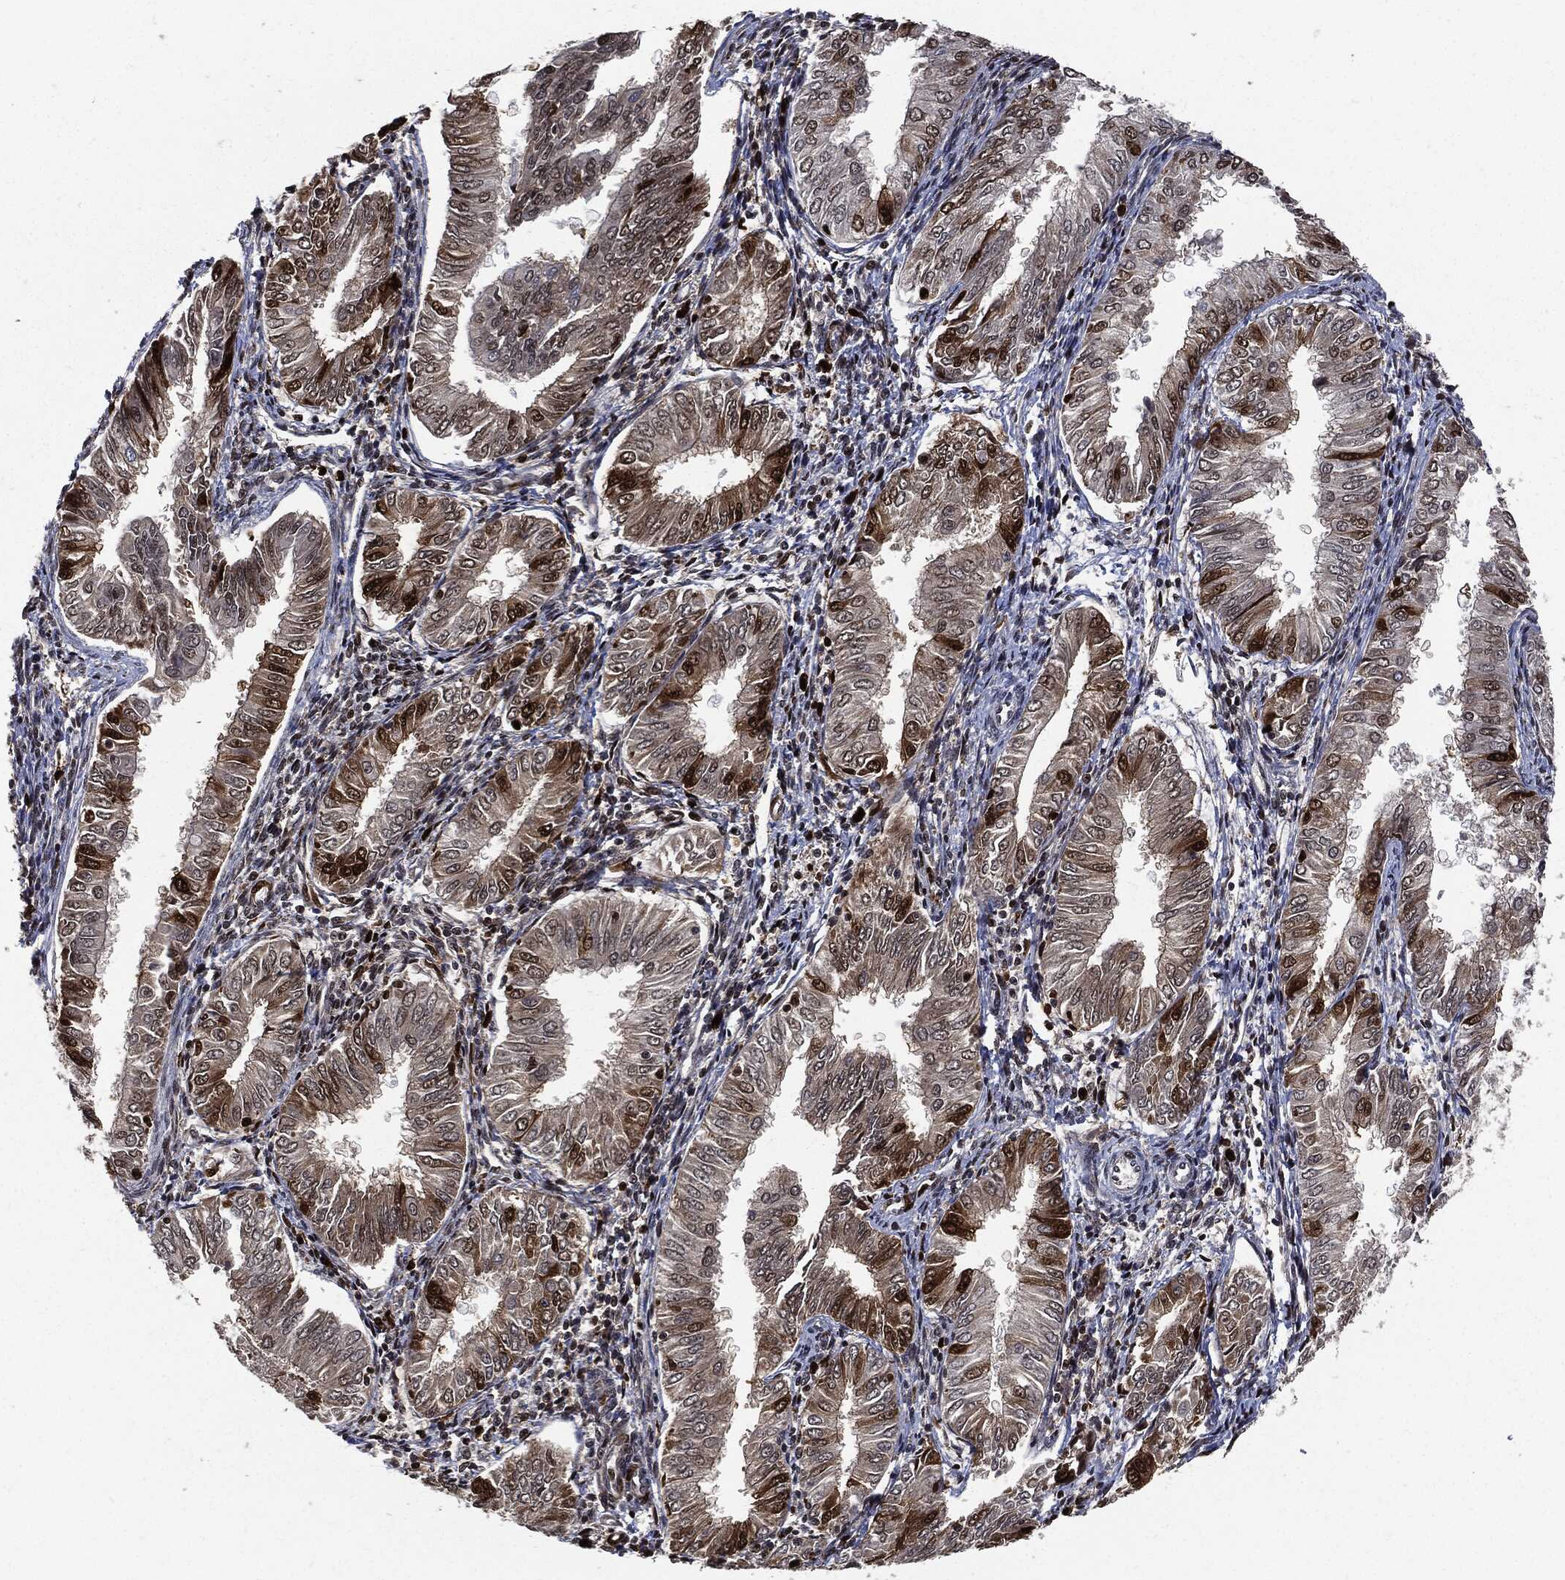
{"staining": {"intensity": "strong", "quantity": "<25%", "location": "nuclear"}, "tissue": "endometrial cancer", "cell_type": "Tumor cells", "image_type": "cancer", "snomed": [{"axis": "morphology", "description": "Adenocarcinoma, NOS"}, {"axis": "topography", "description": "Endometrium"}], "caption": "Adenocarcinoma (endometrial) tissue exhibits strong nuclear expression in approximately <25% of tumor cells", "gene": "PCNA", "patient": {"sex": "female", "age": 53}}